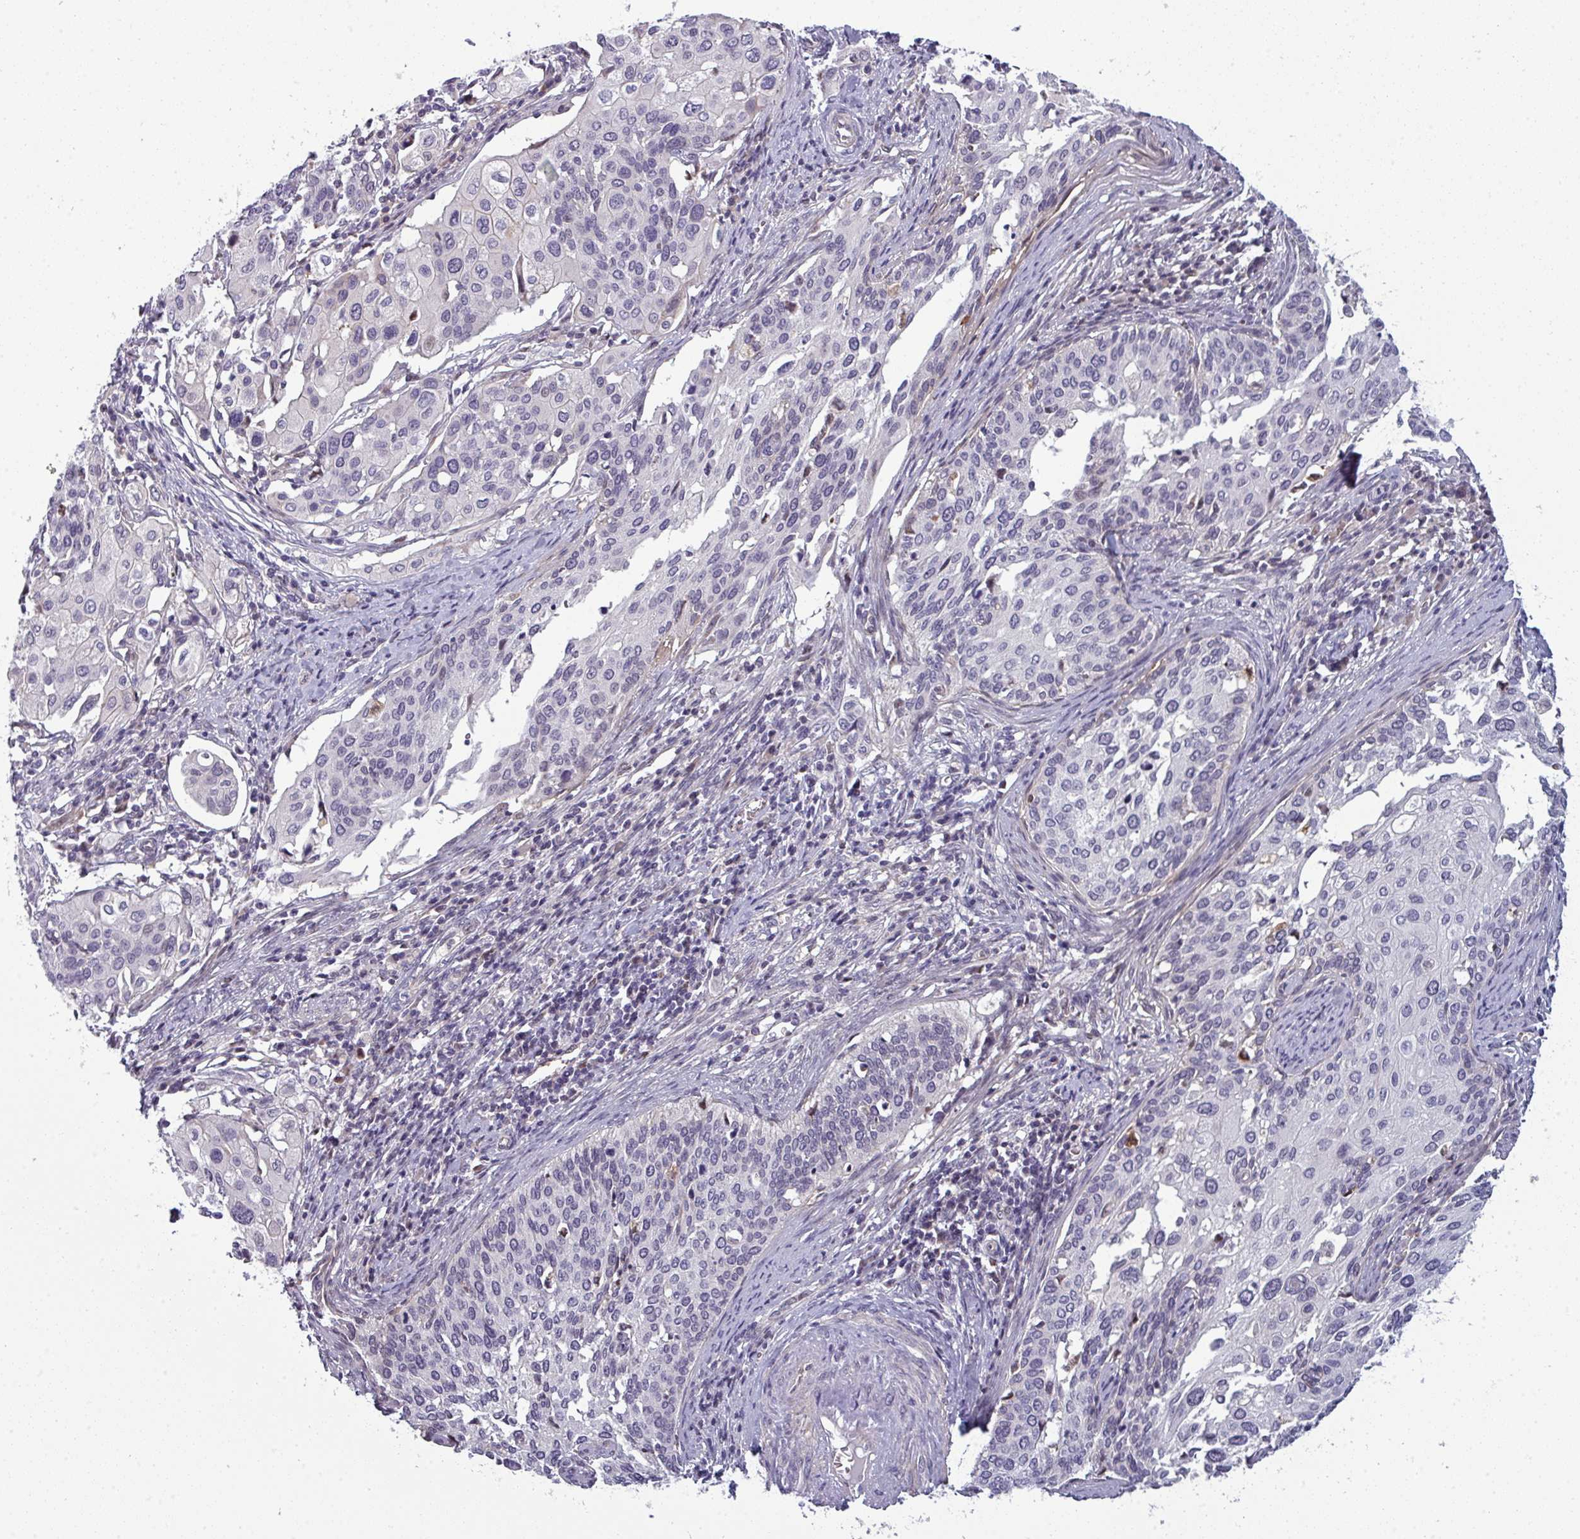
{"staining": {"intensity": "weak", "quantity": "<25%", "location": "cytoplasmic/membranous,nuclear"}, "tissue": "cervical cancer", "cell_type": "Tumor cells", "image_type": "cancer", "snomed": [{"axis": "morphology", "description": "Squamous cell carcinoma, NOS"}, {"axis": "topography", "description": "Cervix"}], "caption": "High power microscopy photomicrograph of an IHC image of cervical cancer (squamous cell carcinoma), revealing no significant expression in tumor cells. Nuclei are stained in blue.", "gene": "PRAMEF12", "patient": {"sex": "female", "age": 44}}